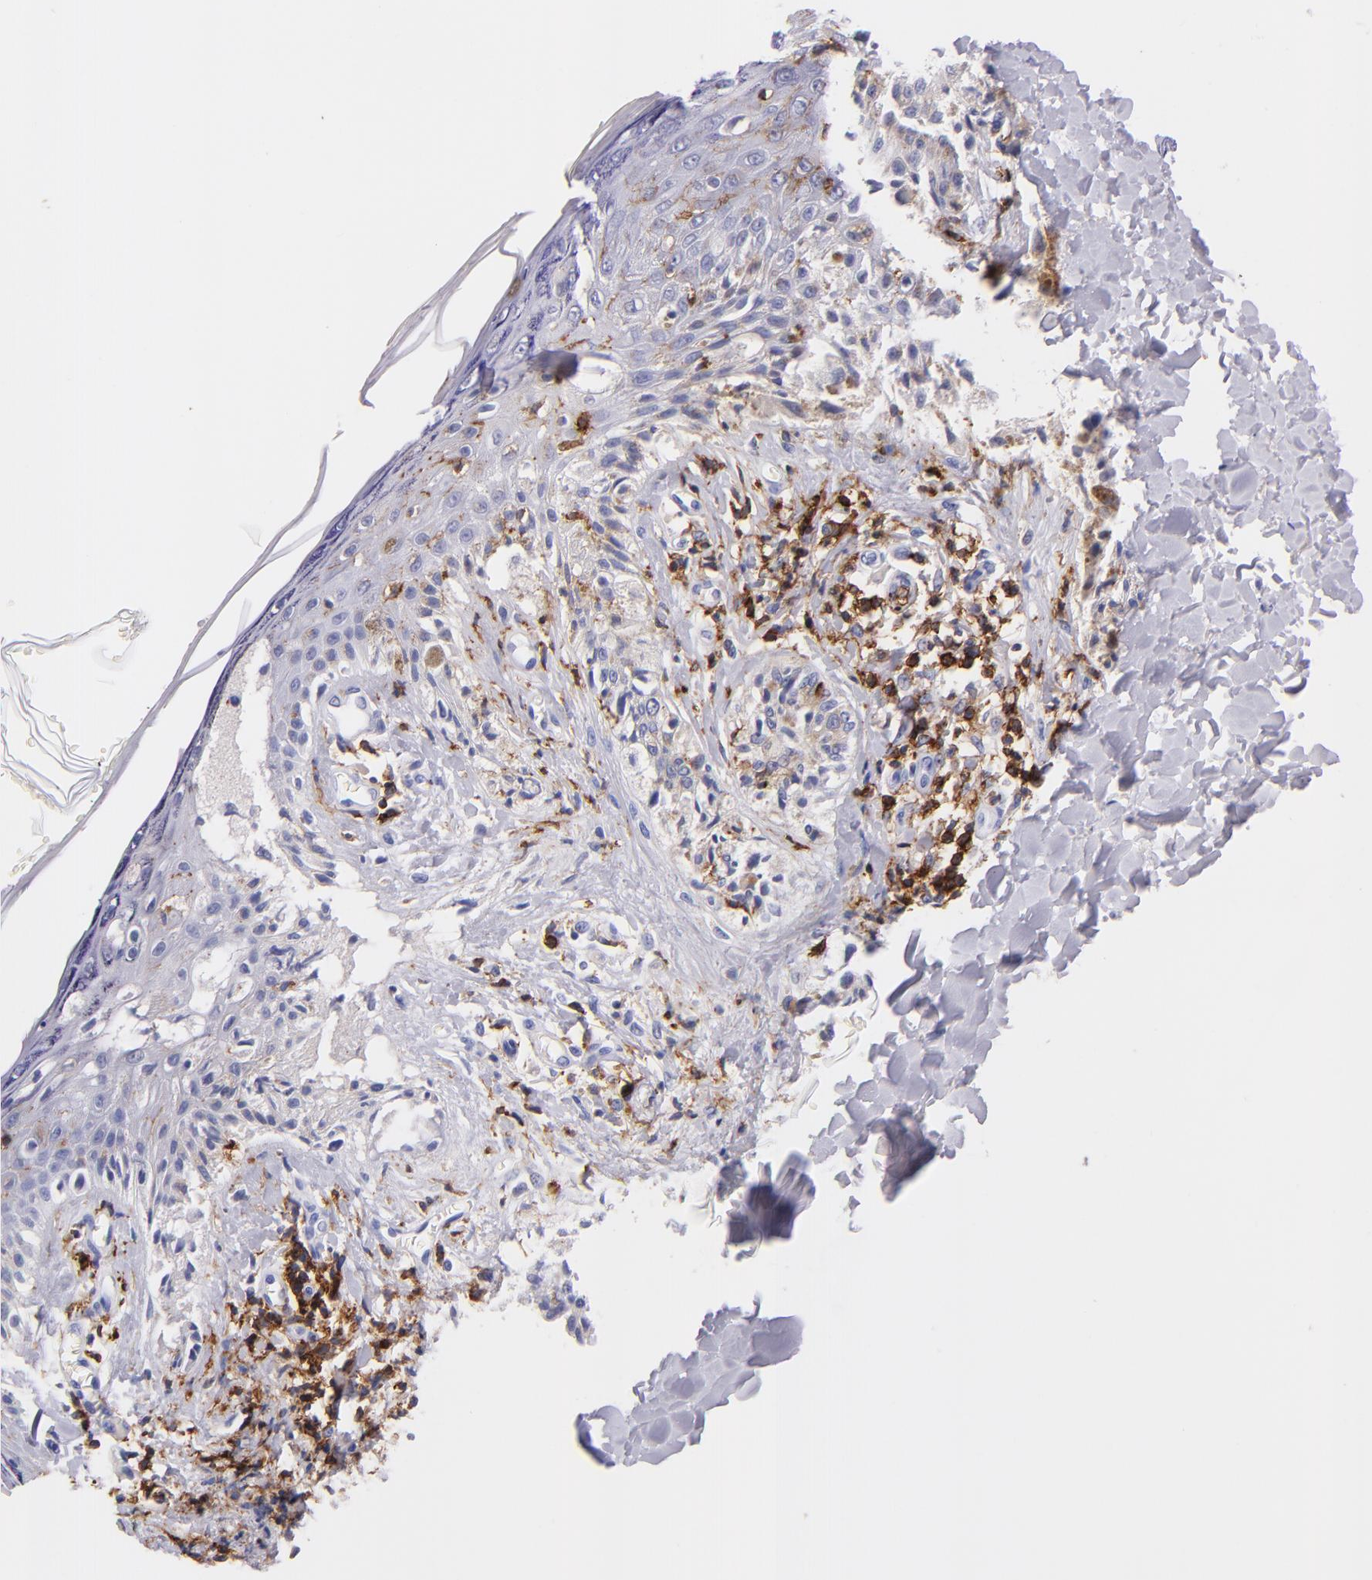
{"staining": {"intensity": "negative", "quantity": "none", "location": "none"}, "tissue": "melanoma", "cell_type": "Tumor cells", "image_type": "cancer", "snomed": [{"axis": "morphology", "description": "Malignant melanoma, NOS"}, {"axis": "topography", "description": "Skin"}], "caption": "This is an IHC histopathology image of human malignant melanoma. There is no staining in tumor cells.", "gene": "SPN", "patient": {"sex": "female", "age": 82}}